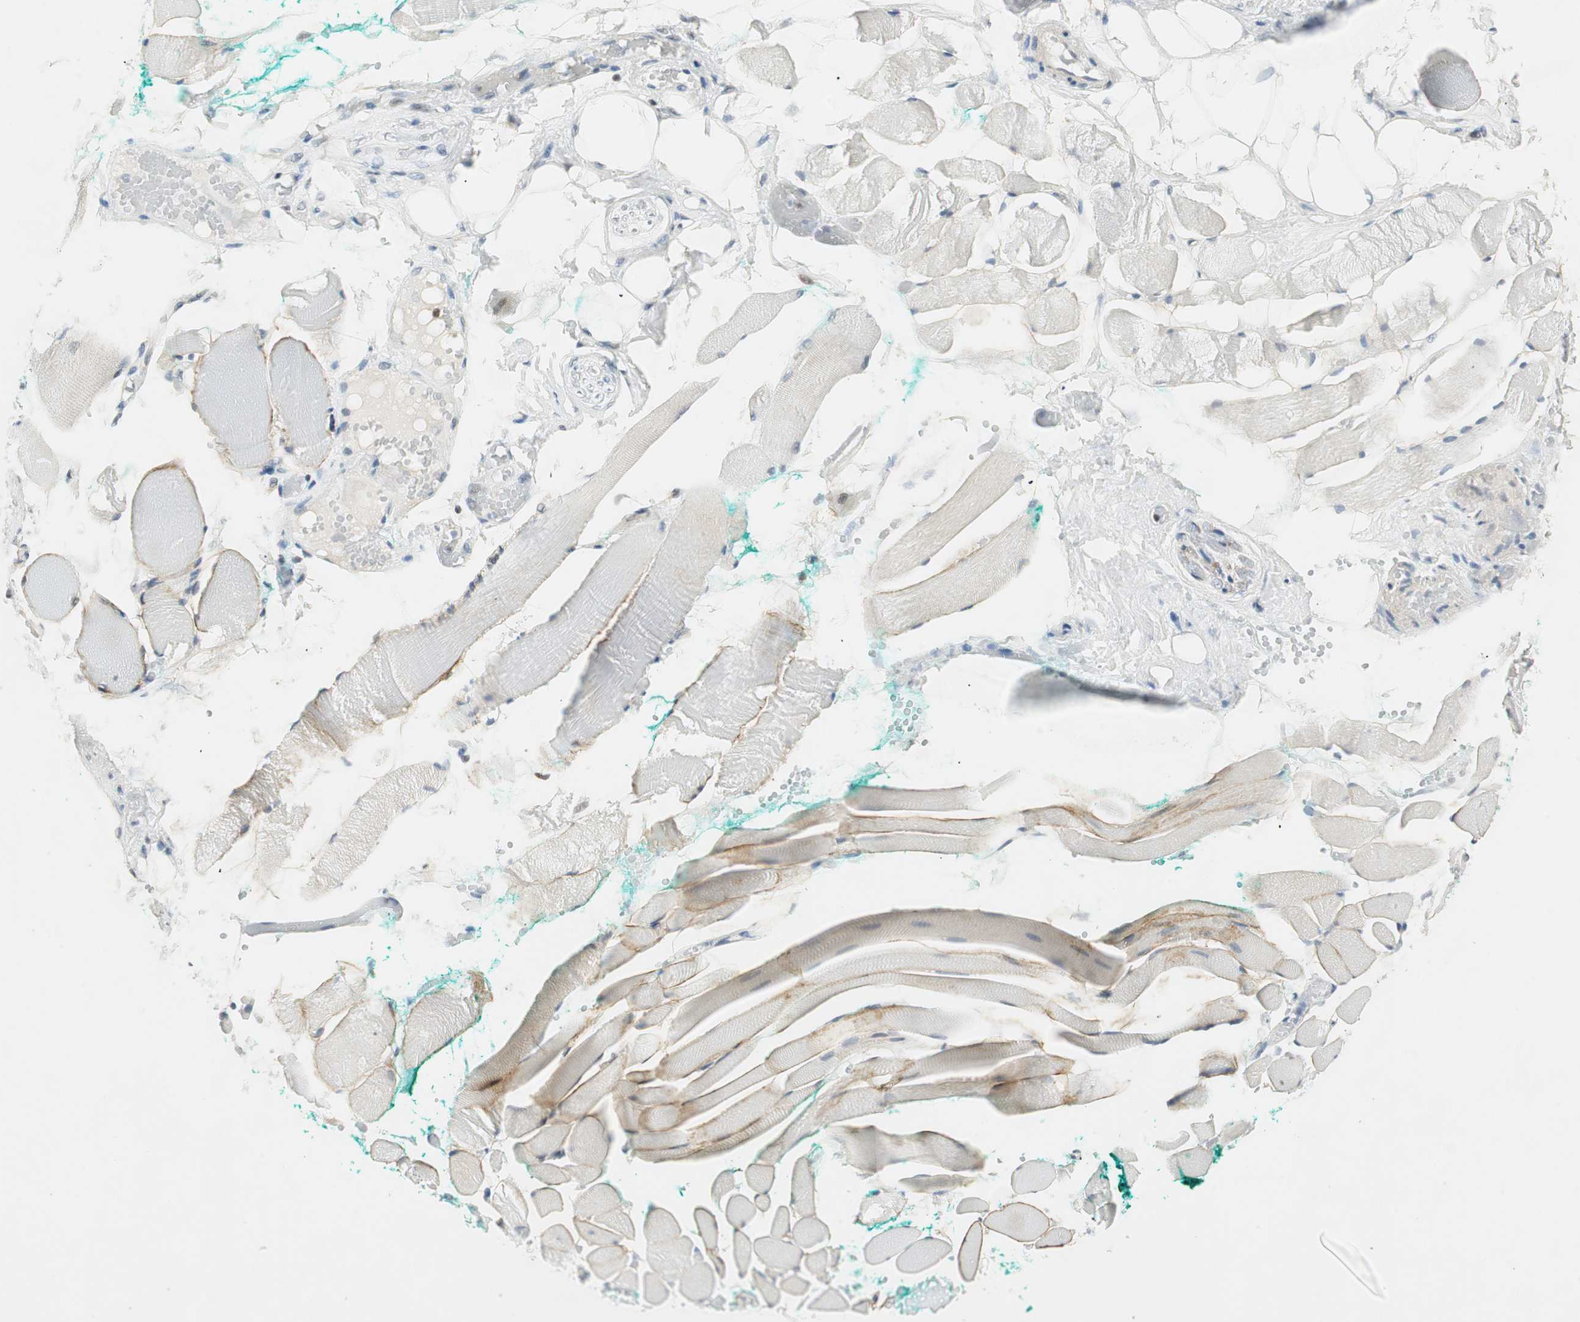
{"staining": {"intensity": "weak", "quantity": "<25%", "location": "cytoplasmic/membranous"}, "tissue": "skeletal muscle", "cell_type": "Myocytes", "image_type": "normal", "snomed": [{"axis": "morphology", "description": "Normal tissue, NOS"}, {"axis": "topography", "description": "Skeletal muscle"}, {"axis": "topography", "description": "Peripheral nerve tissue"}], "caption": "High power microscopy histopathology image of an IHC photomicrograph of benign skeletal muscle, revealing no significant expression in myocytes.", "gene": "MSX2", "patient": {"sex": "female", "age": 84}}